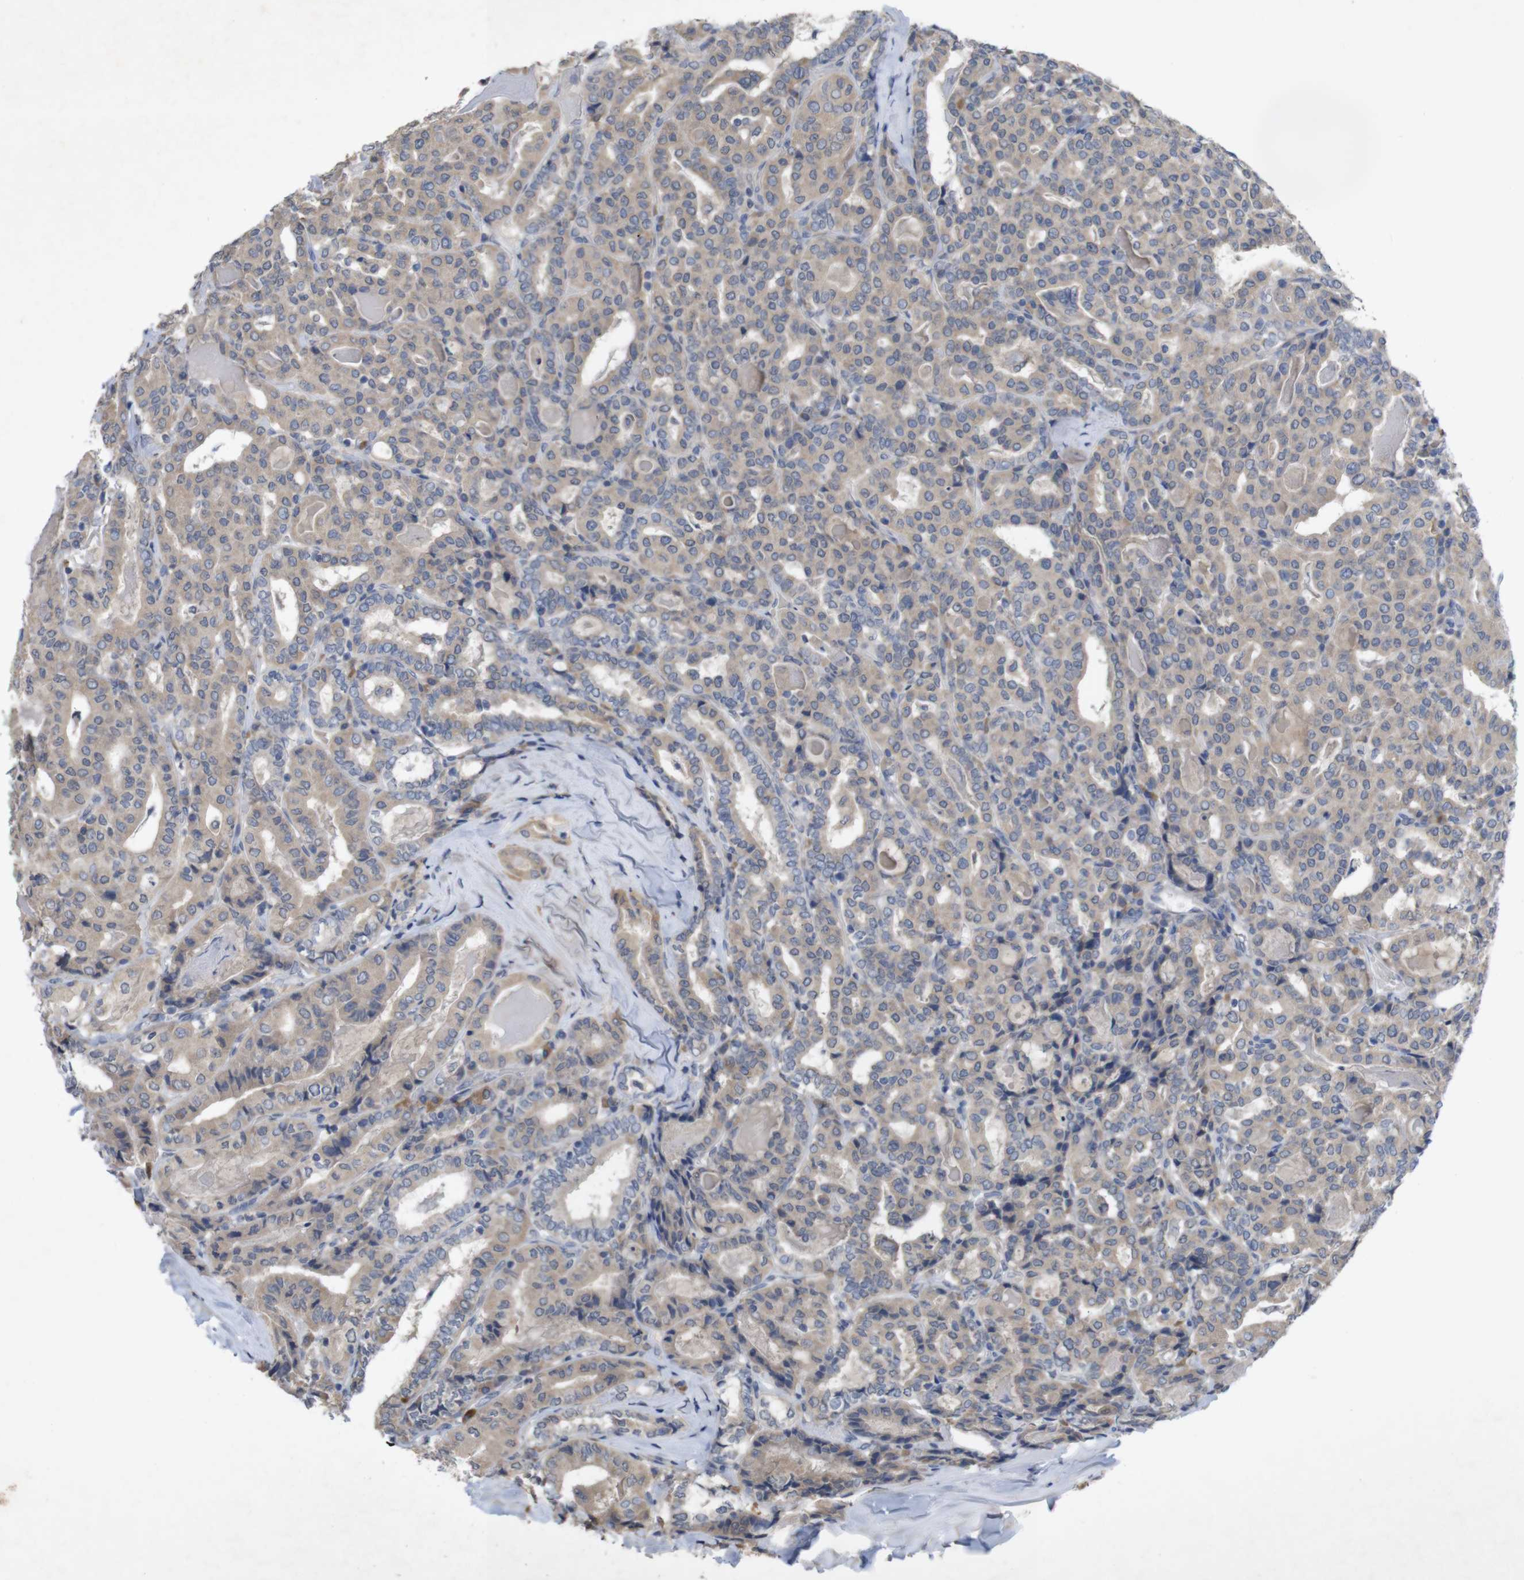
{"staining": {"intensity": "weak", "quantity": ">75%", "location": "cytoplasmic/membranous"}, "tissue": "thyroid cancer", "cell_type": "Tumor cells", "image_type": "cancer", "snomed": [{"axis": "morphology", "description": "Papillary adenocarcinoma, NOS"}, {"axis": "topography", "description": "Thyroid gland"}], "caption": "Immunohistochemical staining of human thyroid papillary adenocarcinoma reveals weak cytoplasmic/membranous protein positivity in about >75% of tumor cells. The protein of interest is stained brown, and the nuclei are stained in blue (DAB IHC with brightfield microscopy, high magnification).", "gene": "BCAR3", "patient": {"sex": "female", "age": 42}}